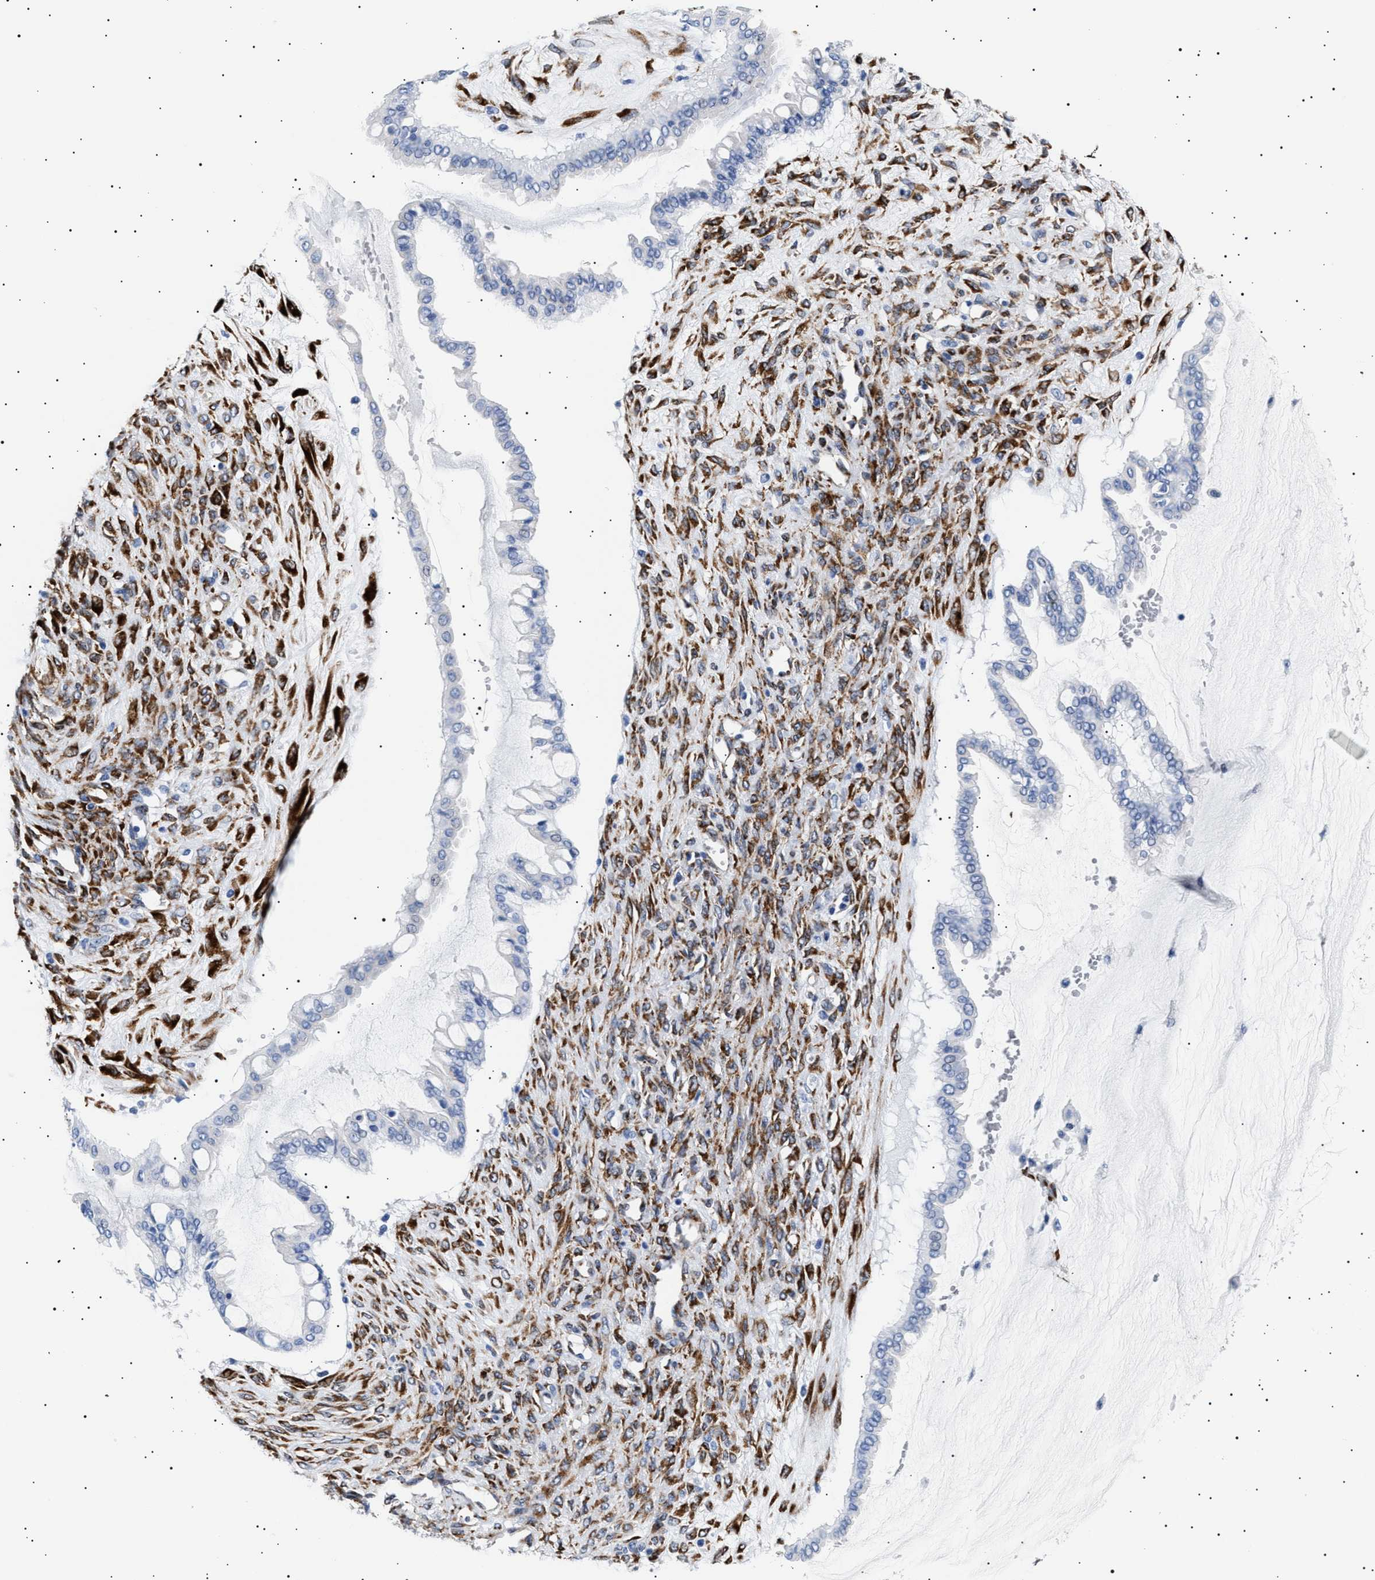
{"staining": {"intensity": "negative", "quantity": "none", "location": "none"}, "tissue": "ovarian cancer", "cell_type": "Tumor cells", "image_type": "cancer", "snomed": [{"axis": "morphology", "description": "Cystadenocarcinoma, mucinous, NOS"}, {"axis": "topography", "description": "Ovary"}], "caption": "Immunohistochemistry (IHC) photomicrograph of human ovarian mucinous cystadenocarcinoma stained for a protein (brown), which exhibits no staining in tumor cells.", "gene": "HEMGN", "patient": {"sex": "female", "age": 73}}